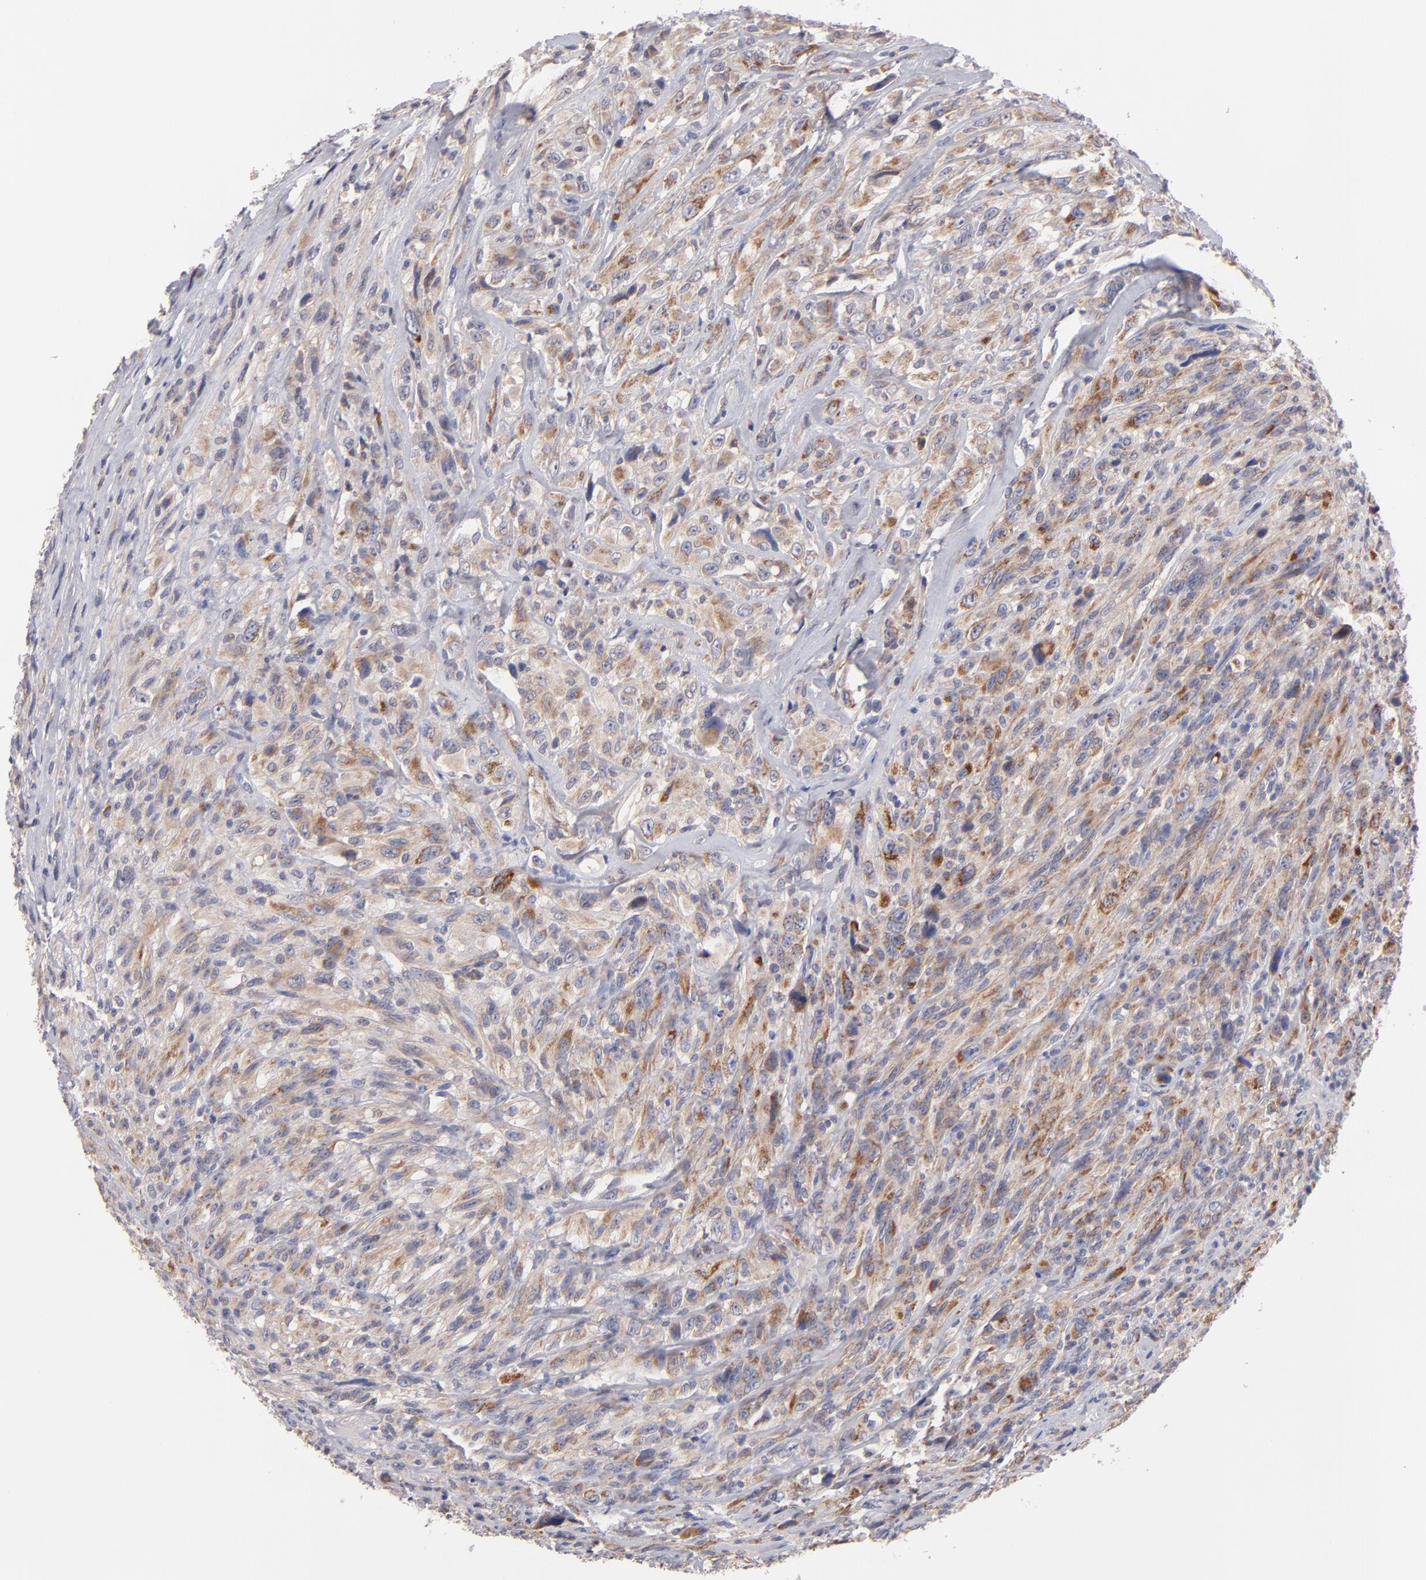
{"staining": {"intensity": "weak", "quantity": ">75%", "location": "cytoplasmic/membranous"}, "tissue": "glioma", "cell_type": "Tumor cells", "image_type": "cancer", "snomed": [{"axis": "morphology", "description": "Glioma, malignant, High grade"}, {"axis": "topography", "description": "Brain"}], "caption": "IHC of high-grade glioma (malignant) displays low levels of weak cytoplasmic/membranous expression in about >75% of tumor cells.", "gene": "HCCS", "patient": {"sex": "male", "age": 48}}